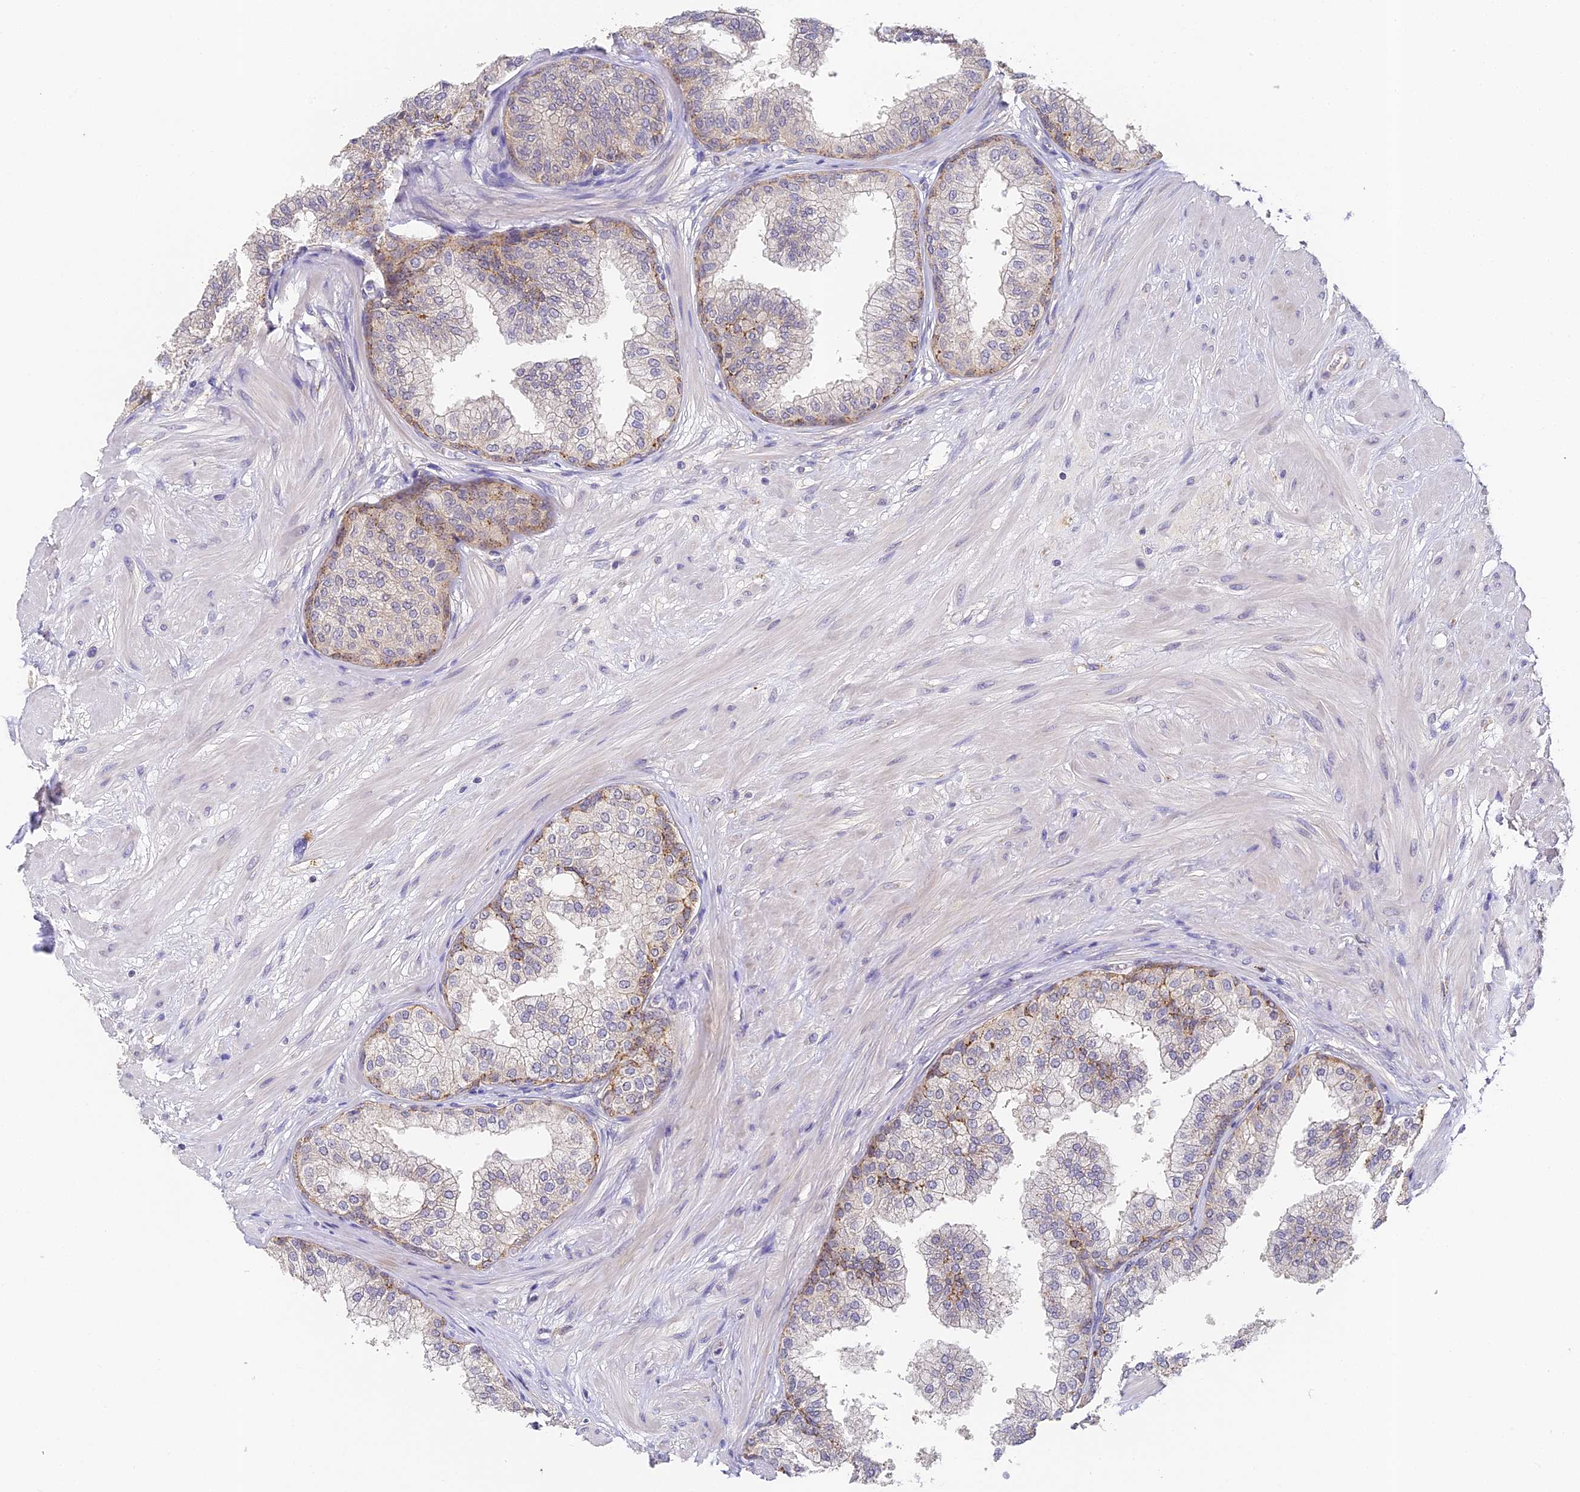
{"staining": {"intensity": "moderate", "quantity": "<25%", "location": "cytoplasmic/membranous"}, "tissue": "prostate", "cell_type": "Glandular cells", "image_type": "normal", "snomed": [{"axis": "morphology", "description": "Normal tissue, NOS"}, {"axis": "topography", "description": "Prostate"}], "caption": "This micrograph displays immunohistochemistry (IHC) staining of normal prostate, with low moderate cytoplasmic/membranous expression in about <25% of glandular cells.", "gene": "YAE1", "patient": {"sex": "male", "age": 60}}